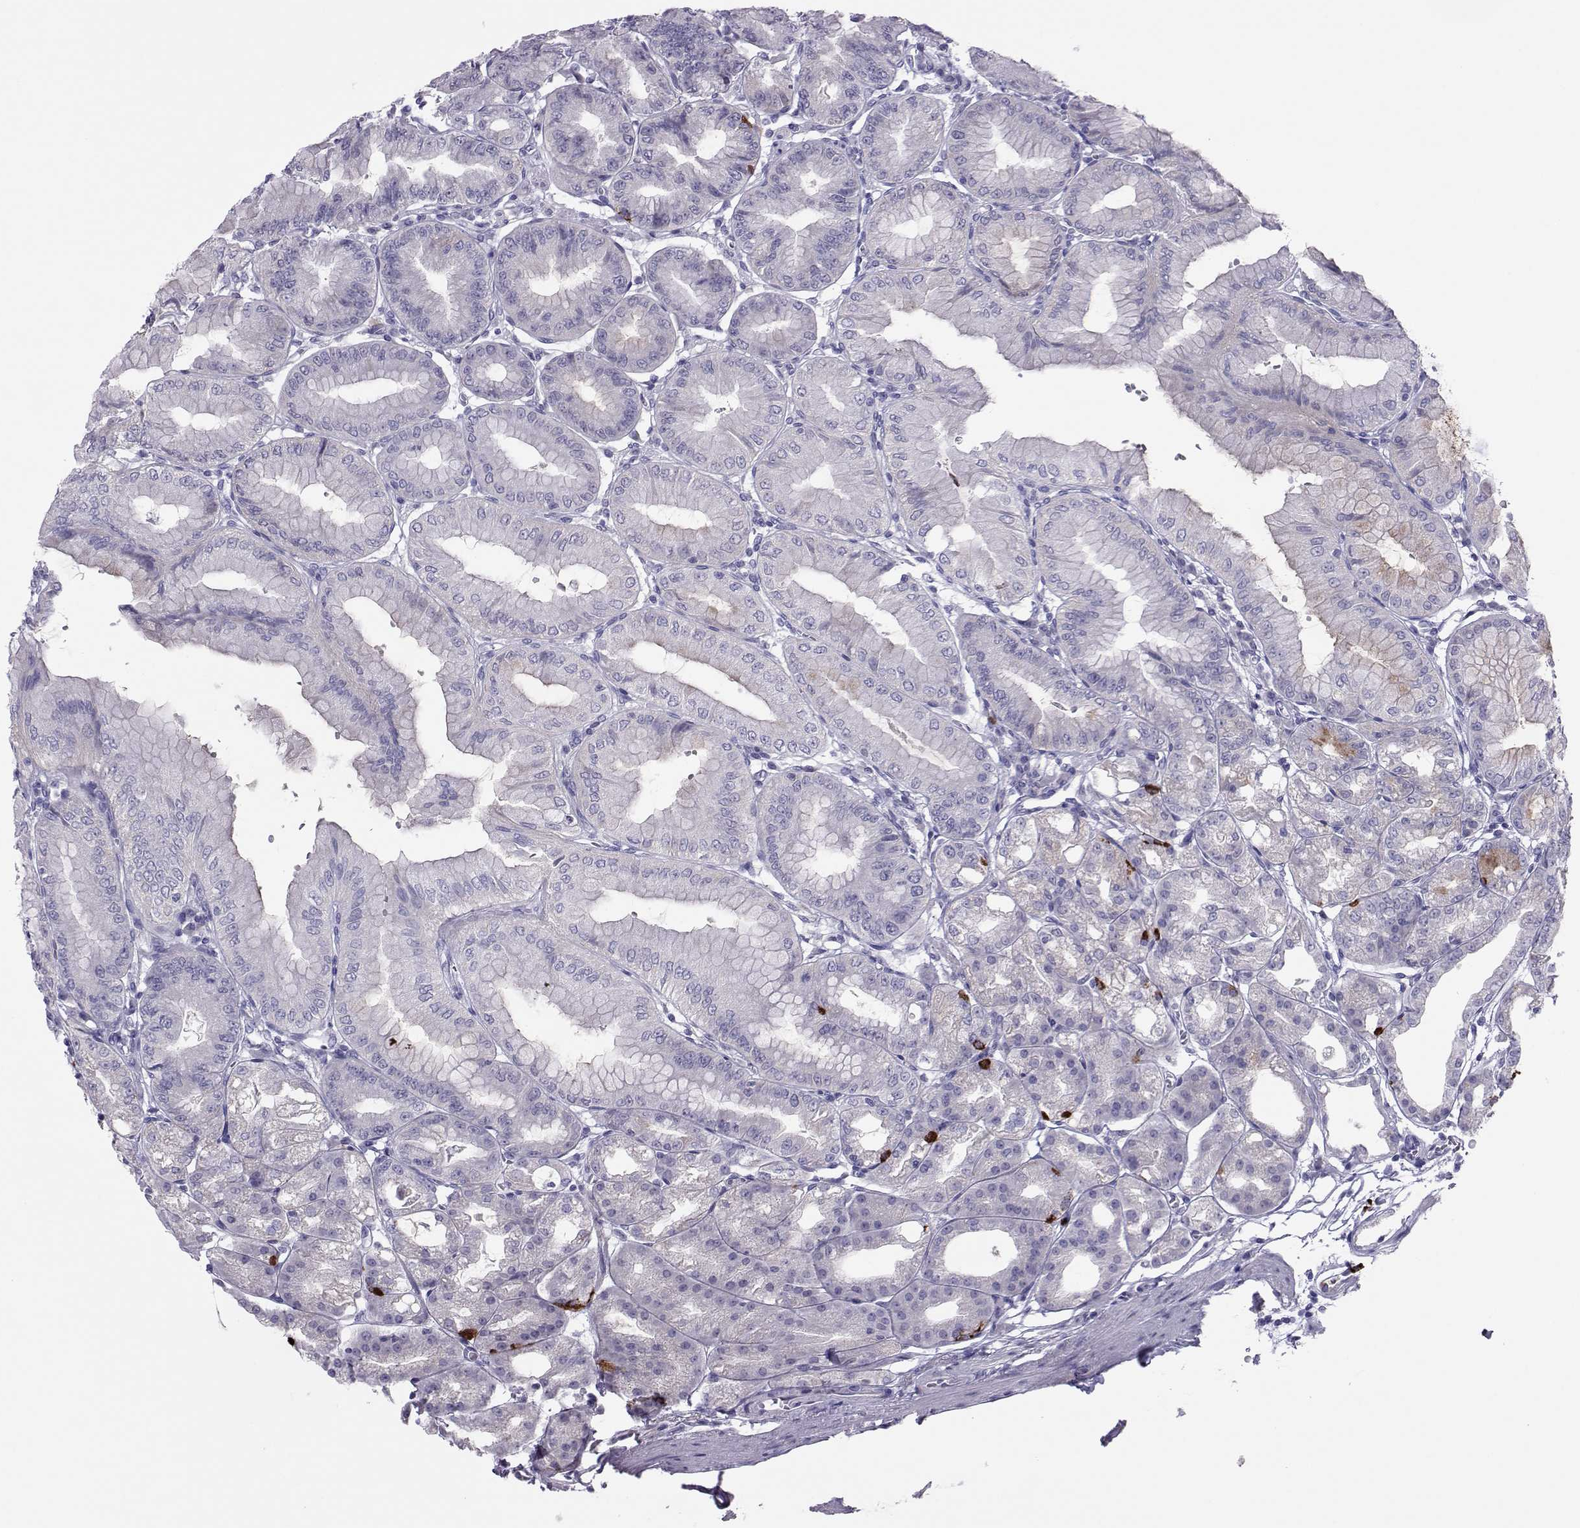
{"staining": {"intensity": "strong", "quantity": "<25%", "location": "cytoplasmic/membranous"}, "tissue": "stomach", "cell_type": "Glandular cells", "image_type": "normal", "snomed": [{"axis": "morphology", "description": "Normal tissue, NOS"}, {"axis": "topography", "description": "Stomach"}], "caption": "Stomach stained with DAB (3,3'-diaminobenzidine) IHC displays medium levels of strong cytoplasmic/membranous positivity in about <25% of glandular cells.", "gene": "TRPM7", "patient": {"sex": "male", "age": 71}}